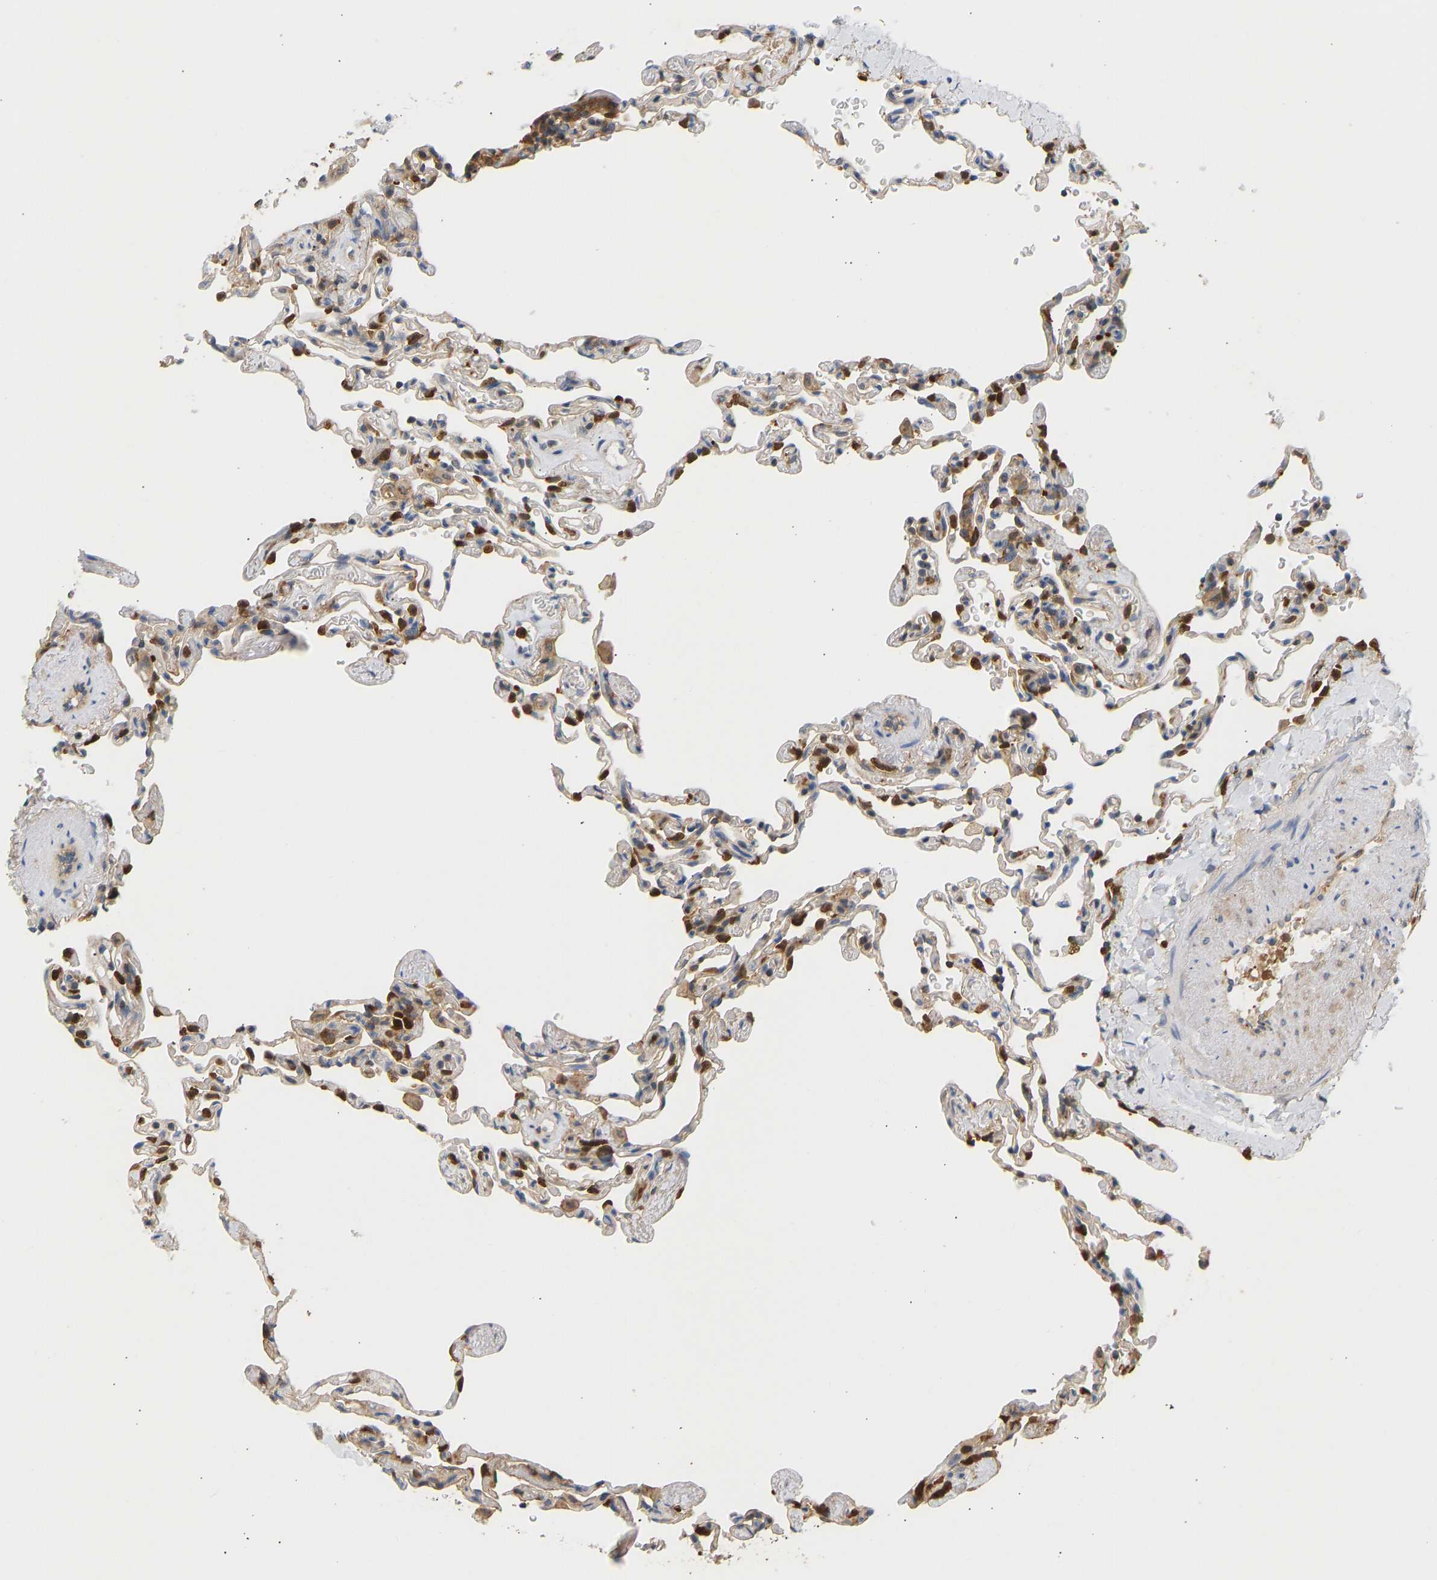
{"staining": {"intensity": "strong", "quantity": "25%-75%", "location": "cytoplasmic/membranous"}, "tissue": "lung", "cell_type": "Alveolar cells", "image_type": "normal", "snomed": [{"axis": "morphology", "description": "Normal tissue, NOS"}, {"axis": "topography", "description": "Lung"}], "caption": "Strong cytoplasmic/membranous protein expression is appreciated in approximately 25%-75% of alveolar cells in lung. The staining was performed using DAB, with brown indicating positive protein expression. Nuclei are stained blue with hematoxylin.", "gene": "ENO1", "patient": {"sex": "male", "age": 59}}